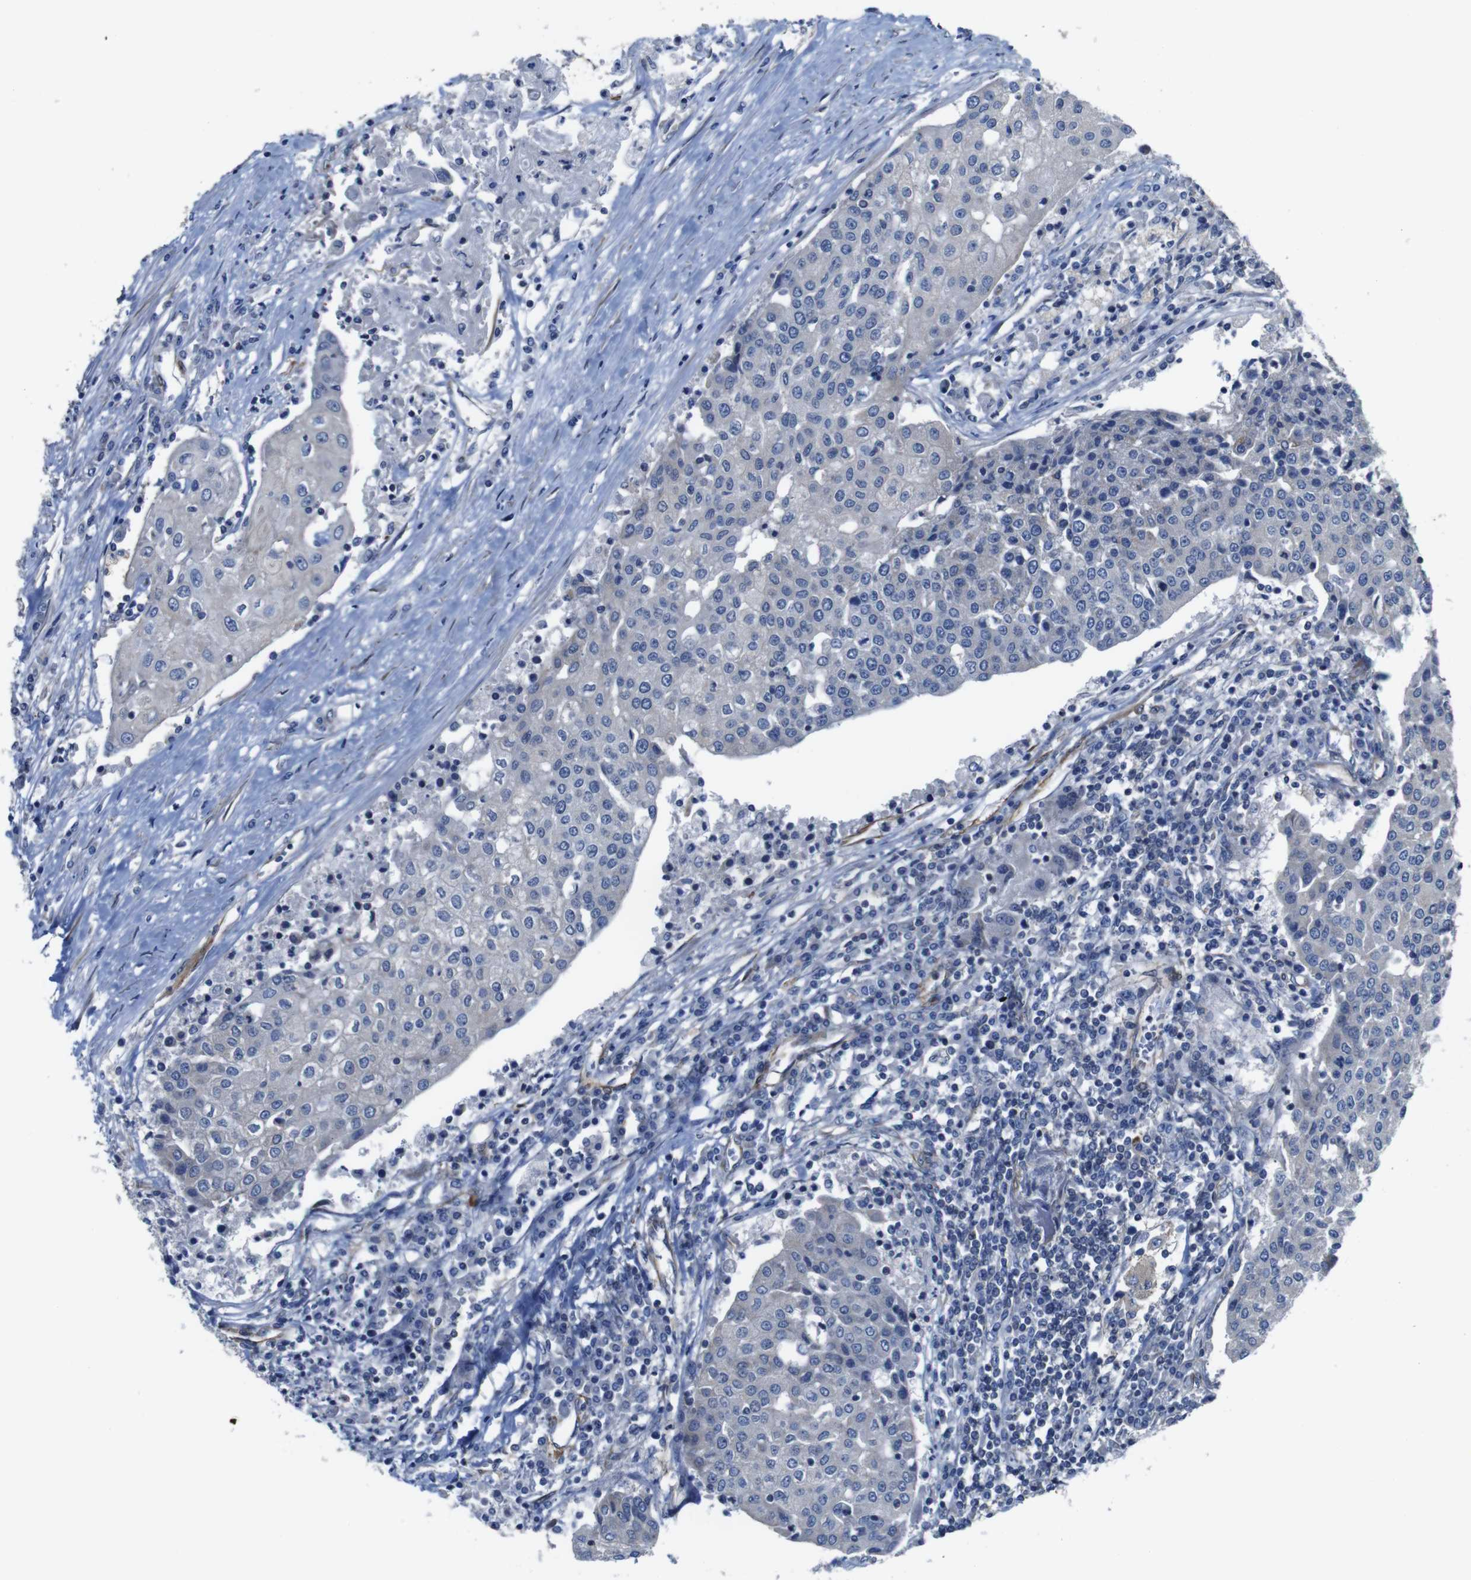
{"staining": {"intensity": "negative", "quantity": "none", "location": "none"}, "tissue": "urothelial cancer", "cell_type": "Tumor cells", "image_type": "cancer", "snomed": [{"axis": "morphology", "description": "Urothelial carcinoma, High grade"}, {"axis": "topography", "description": "Urinary bladder"}], "caption": "Urothelial cancer stained for a protein using immunohistochemistry (IHC) shows no positivity tumor cells.", "gene": "GGT7", "patient": {"sex": "female", "age": 85}}